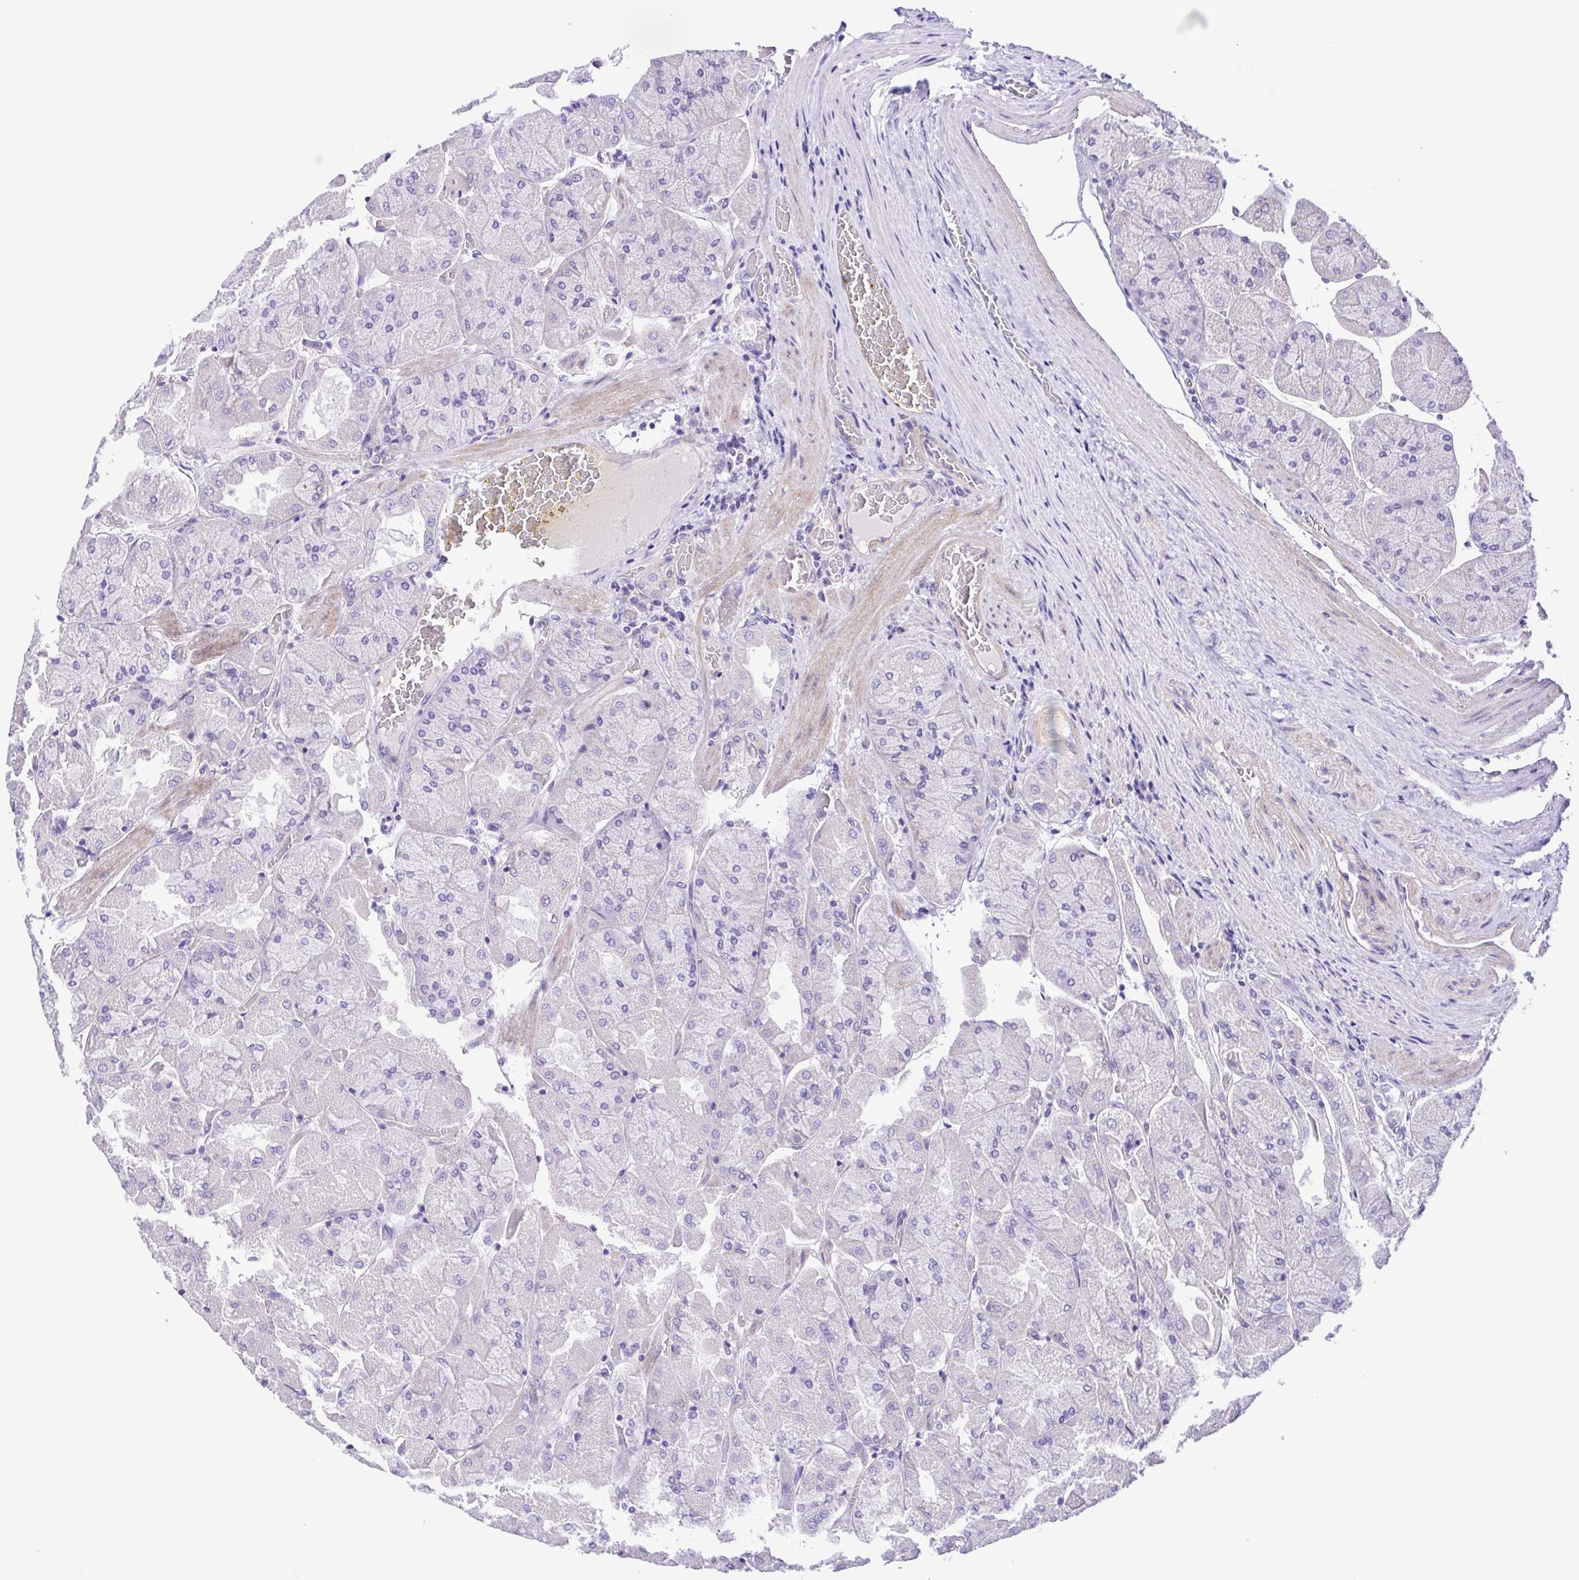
{"staining": {"intensity": "weak", "quantity": "<25%", "location": "cytoplasmic/membranous"}, "tissue": "stomach", "cell_type": "Glandular cells", "image_type": "normal", "snomed": [{"axis": "morphology", "description": "Normal tissue, NOS"}, {"axis": "topography", "description": "Stomach"}], "caption": "Glandular cells are negative for protein expression in benign human stomach. The staining is performed using DAB (3,3'-diaminobenzidine) brown chromogen with nuclei counter-stained in using hematoxylin.", "gene": "ISM2", "patient": {"sex": "female", "age": 61}}